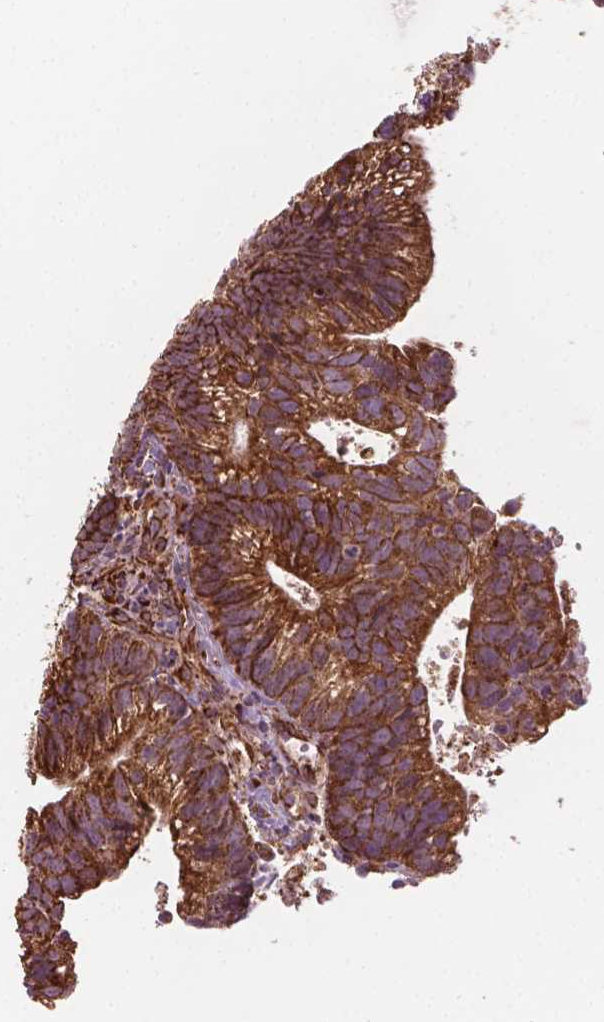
{"staining": {"intensity": "moderate", "quantity": ">75%", "location": "cytoplasmic/membranous"}, "tissue": "head and neck cancer", "cell_type": "Tumor cells", "image_type": "cancer", "snomed": [{"axis": "morphology", "description": "Adenocarcinoma, NOS"}, {"axis": "topography", "description": "Head-Neck"}], "caption": "Adenocarcinoma (head and neck) stained for a protein (brown) demonstrates moderate cytoplasmic/membranous positive expression in approximately >75% of tumor cells.", "gene": "HS3ST3A1", "patient": {"sex": "male", "age": 62}}